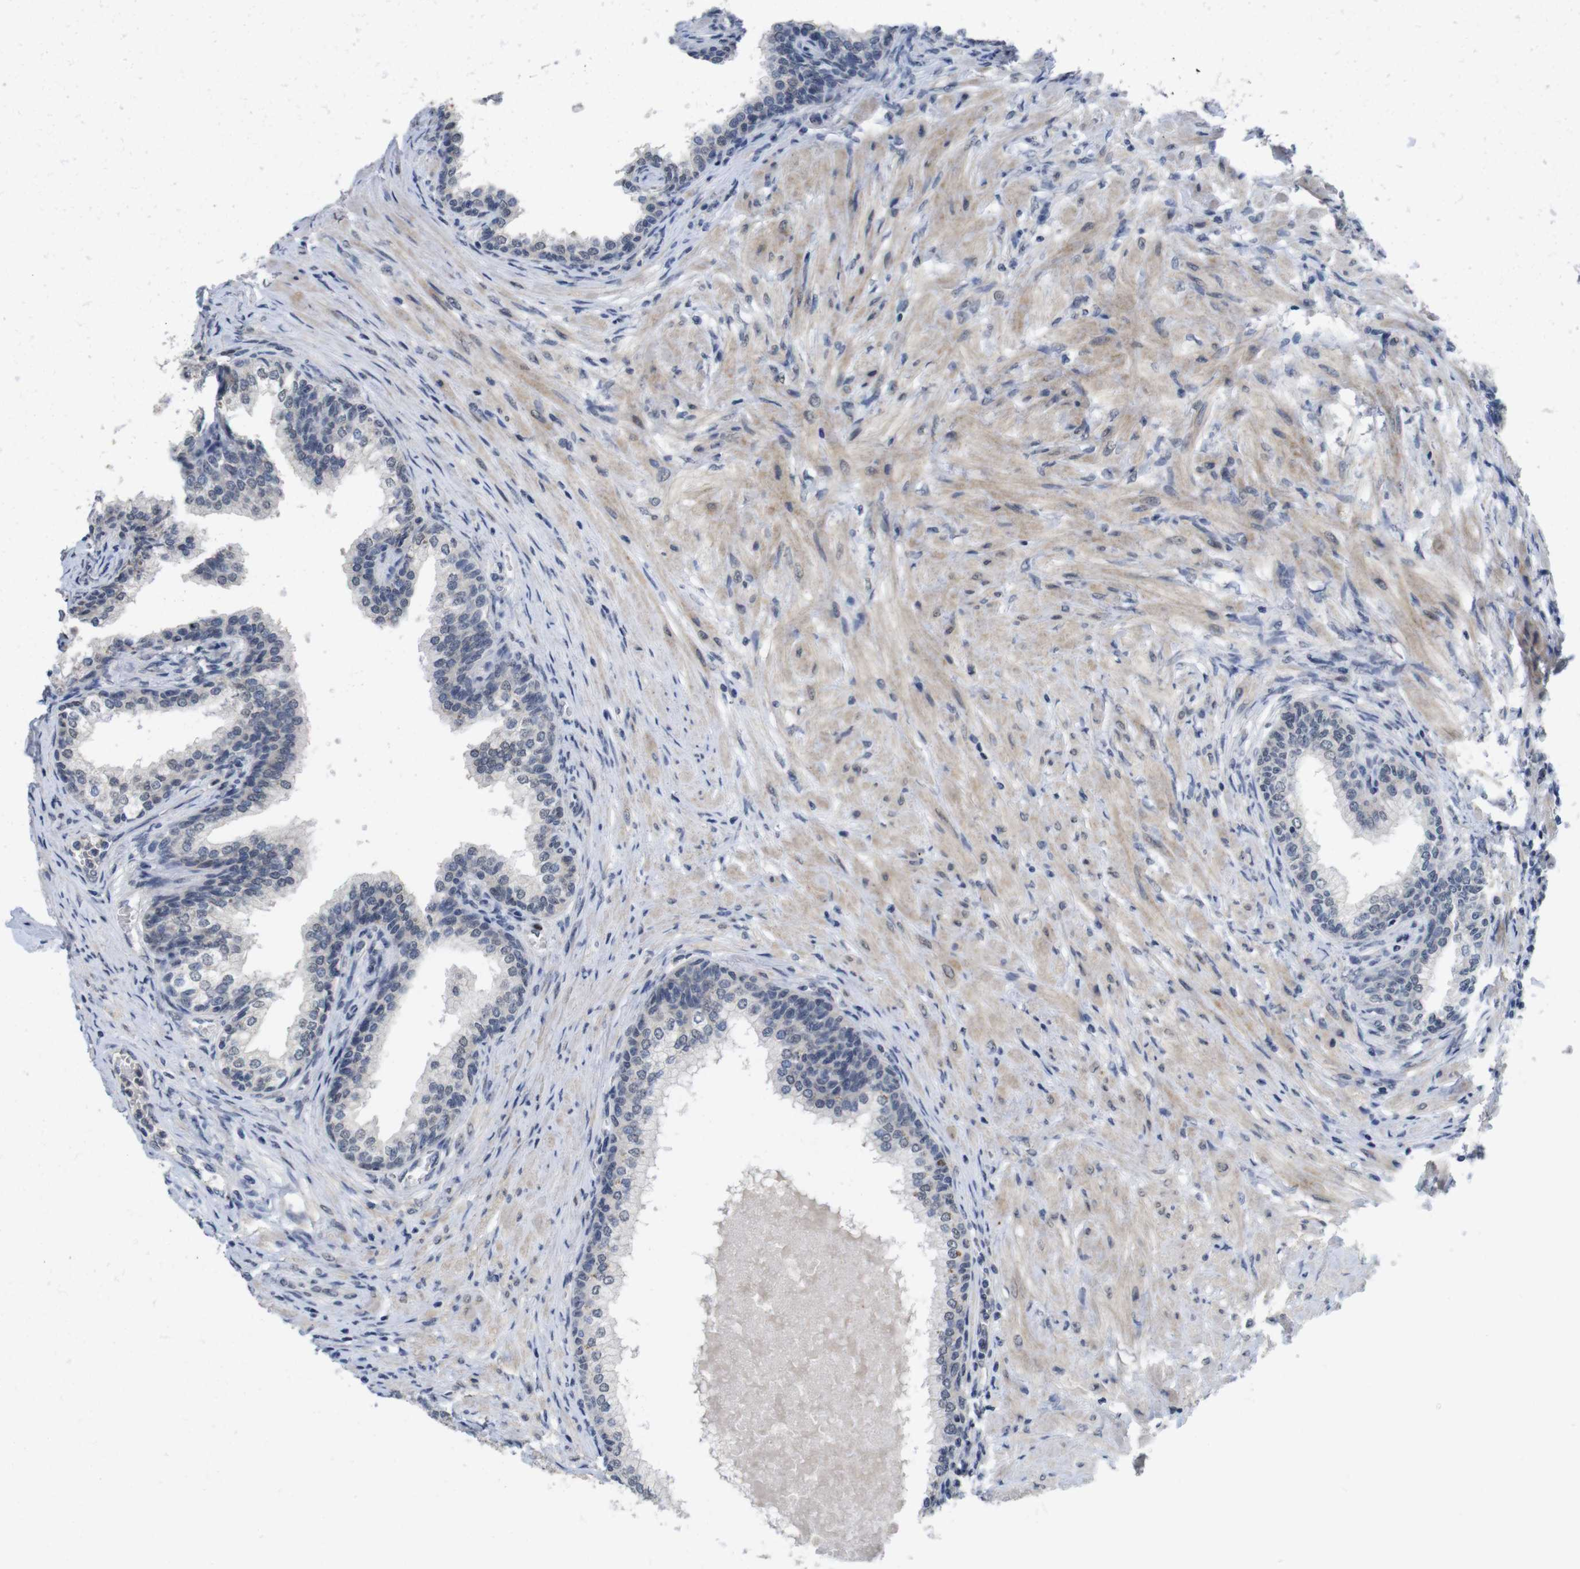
{"staining": {"intensity": "negative", "quantity": "none", "location": "none"}, "tissue": "prostate", "cell_type": "Glandular cells", "image_type": "normal", "snomed": [{"axis": "morphology", "description": "Normal tissue, NOS"}, {"axis": "morphology", "description": "Urothelial carcinoma, Low grade"}, {"axis": "topography", "description": "Urinary bladder"}, {"axis": "topography", "description": "Prostate"}], "caption": "Immunohistochemistry (IHC) micrograph of benign human prostate stained for a protein (brown), which demonstrates no positivity in glandular cells.", "gene": "SKP2", "patient": {"sex": "male", "age": 60}}